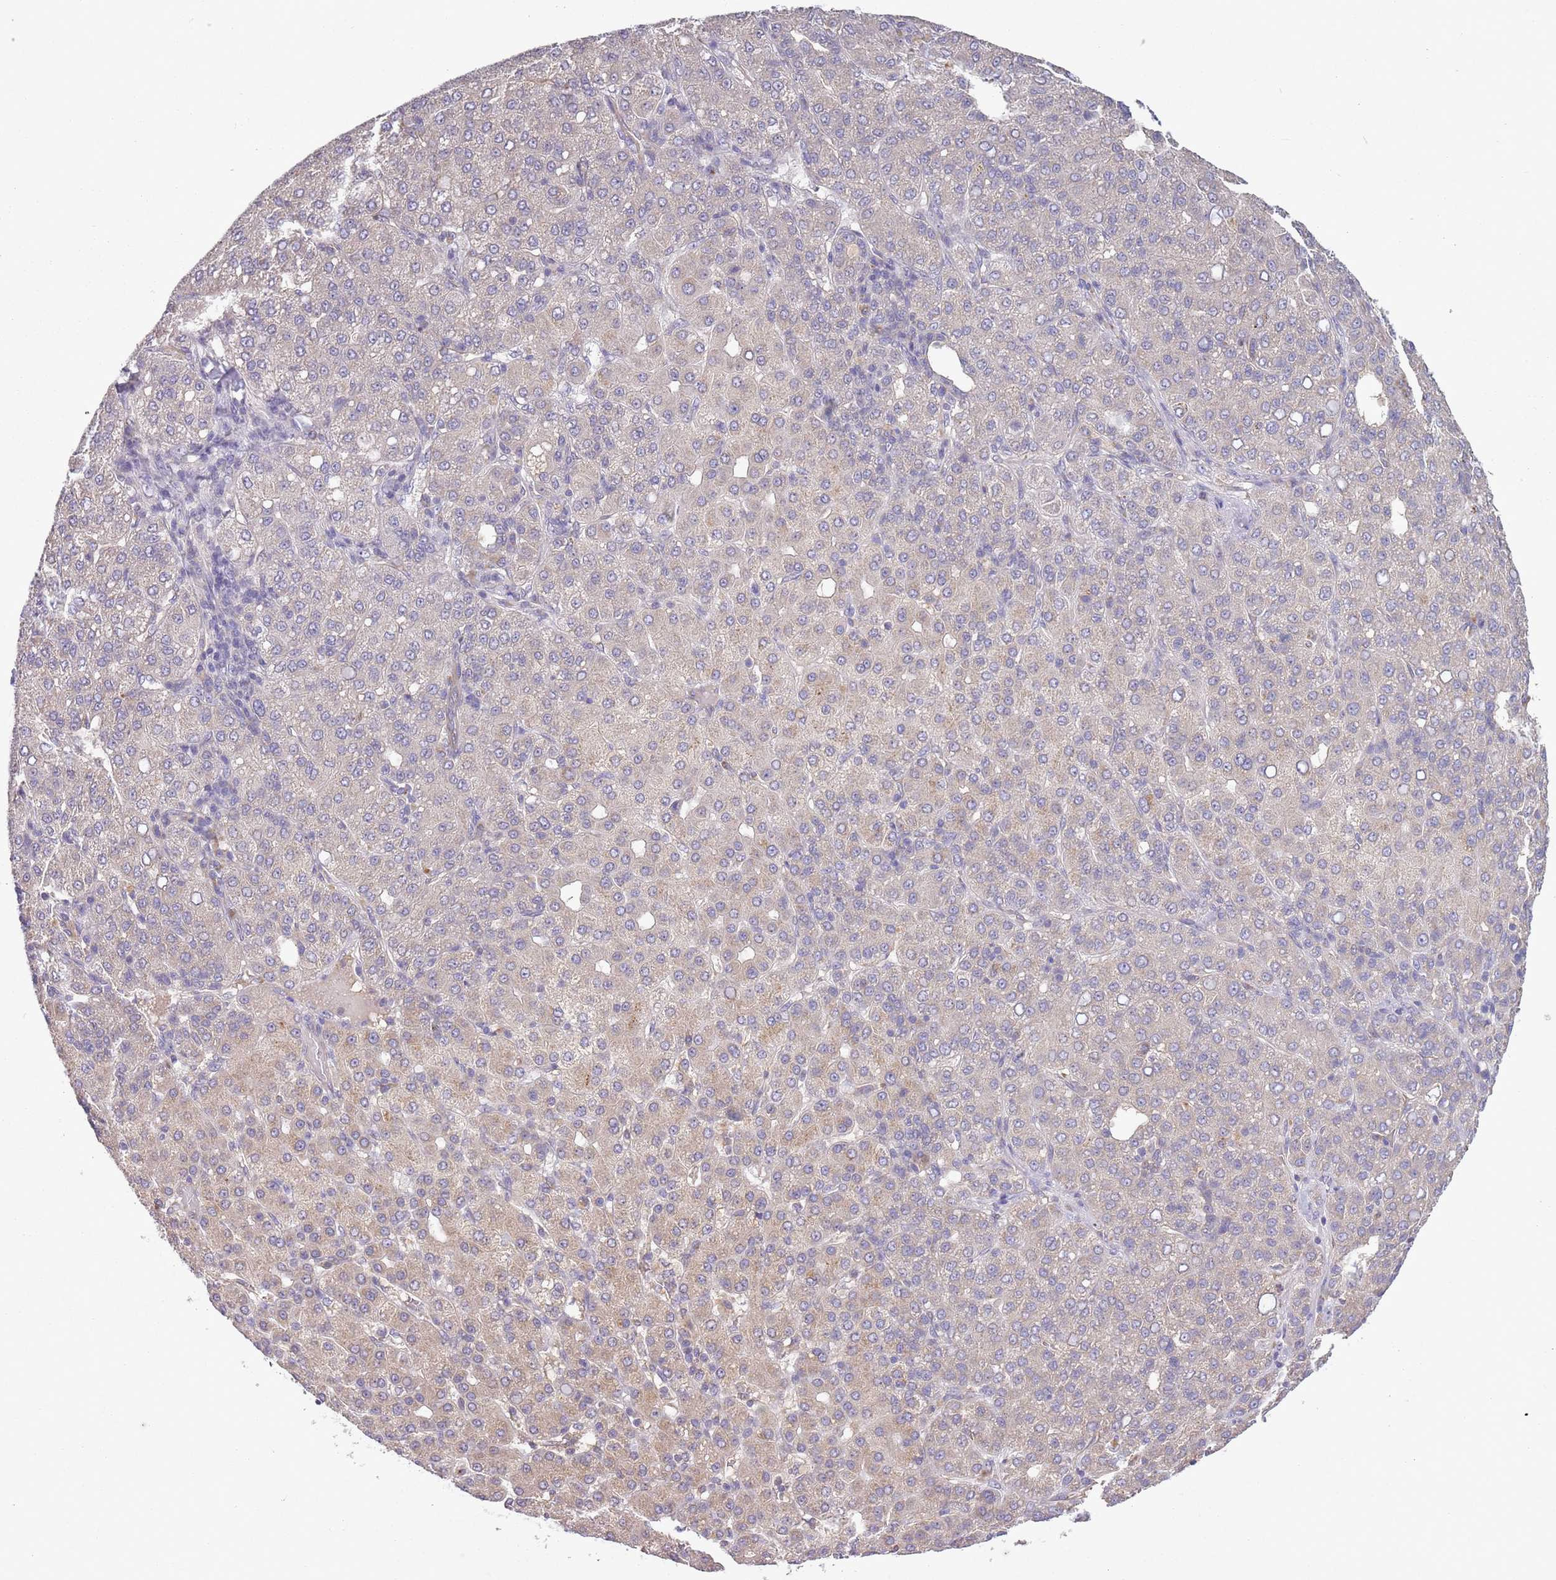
{"staining": {"intensity": "weak", "quantity": "<25%", "location": "cytoplasmic/membranous"}, "tissue": "liver cancer", "cell_type": "Tumor cells", "image_type": "cancer", "snomed": [{"axis": "morphology", "description": "Carcinoma, Hepatocellular, NOS"}, {"axis": "topography", "description": "Liver"}], "caption": "Tumor cells show no significant staining in liver cancer.", "gene": "SKOR2", "patient": {"sex": "male", "age": 65}}